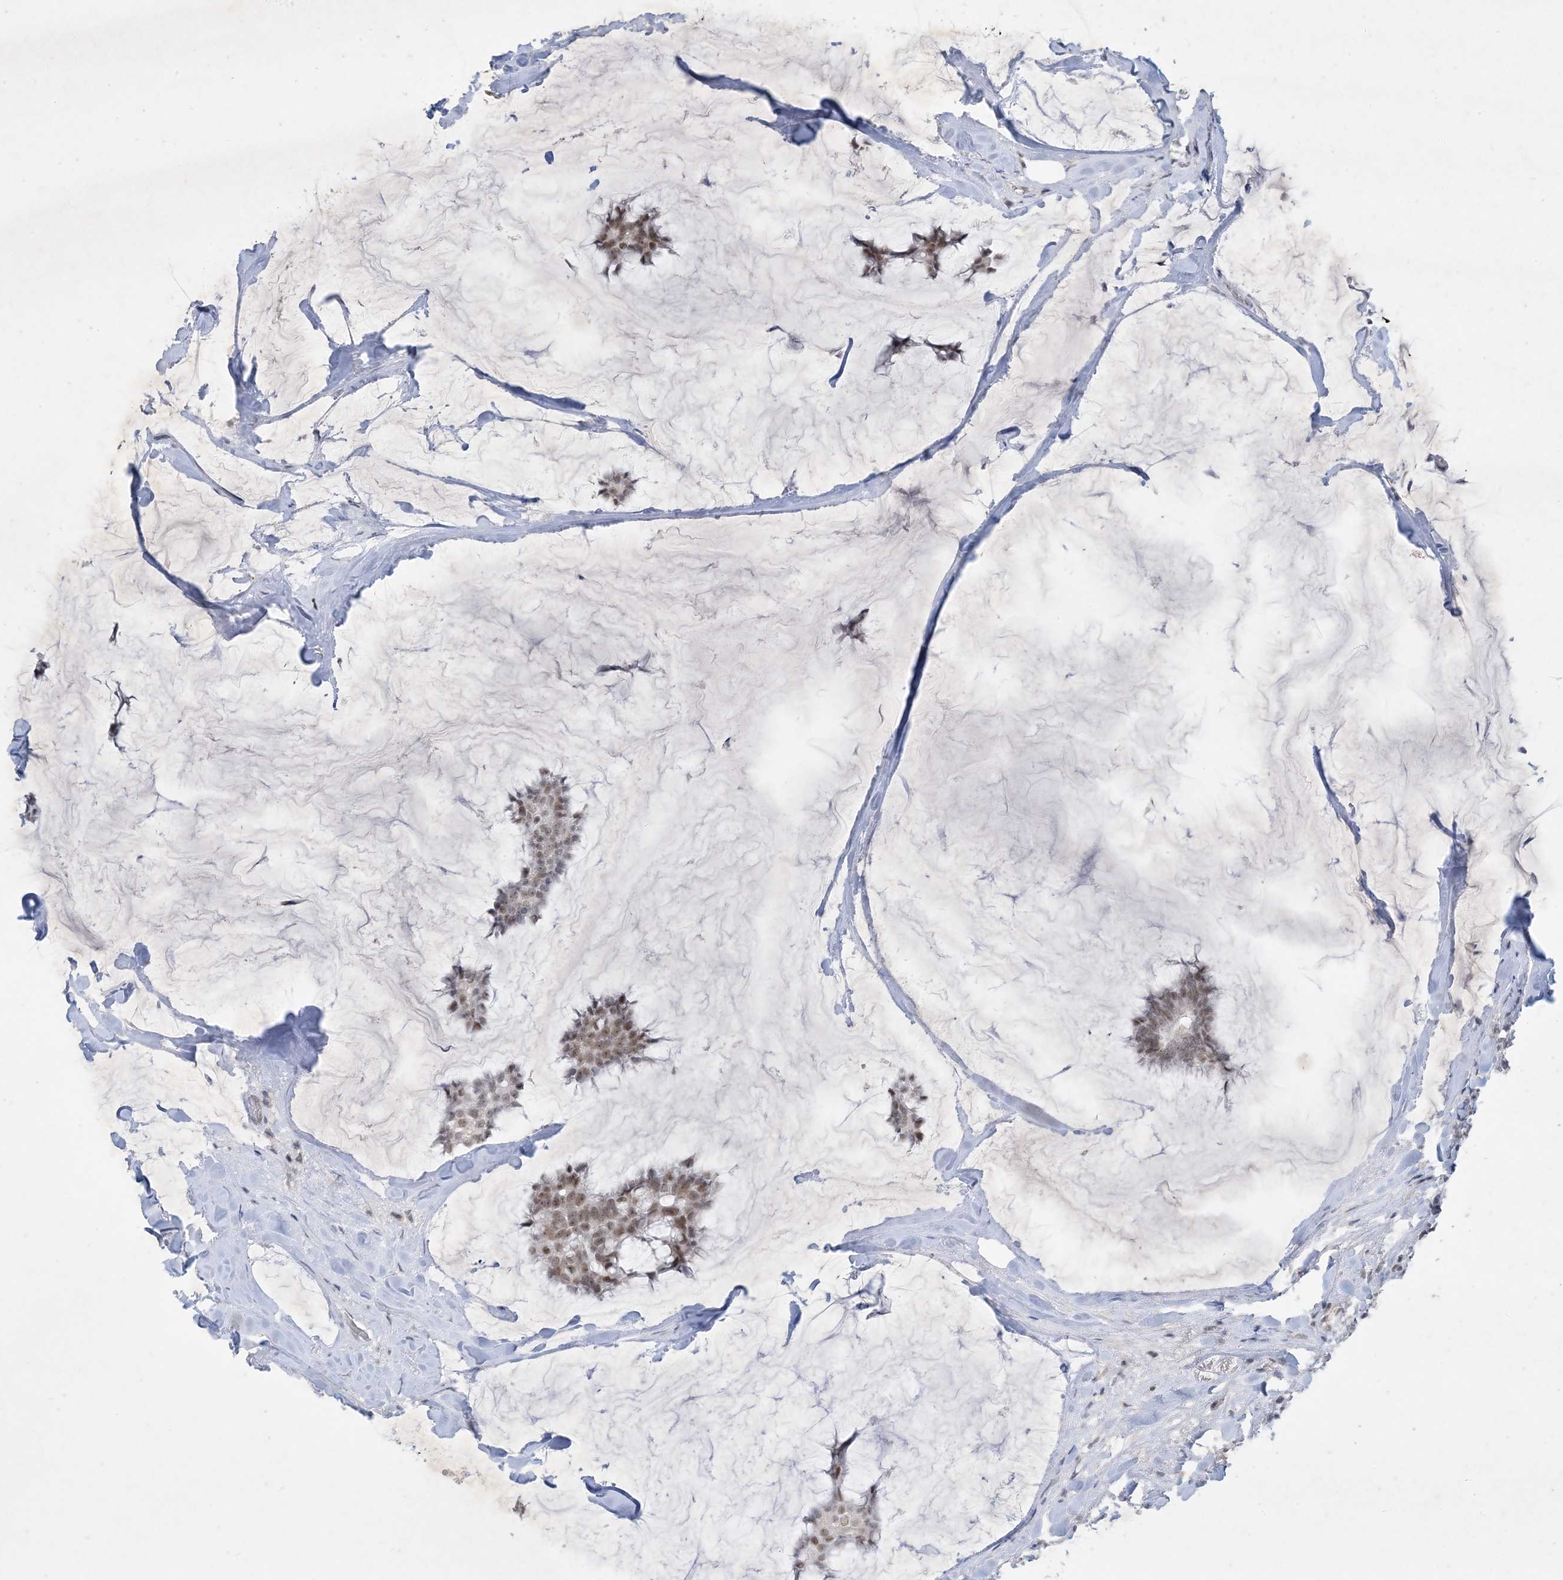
{"staining": {"intensity": "weak", "quantity": ">75%", "location": "nuclear"}, "tissue": "breast cancer", "cell_type": "Tumor cells", "image_type": "cancer", "snomed": [{"axis": "morphology", "description": "Duct carcinoma"}, {"axis": "topography", "description": "Breast"}], "caption": "This histopathology image displays IHC staining of human breast cancer (infiltrating ductal carcinoma), with low weak nuclear positivity in about >75% of tumor cells.", "gene": "ZNF674", "patient": {"sex": "female", "age": 93}}